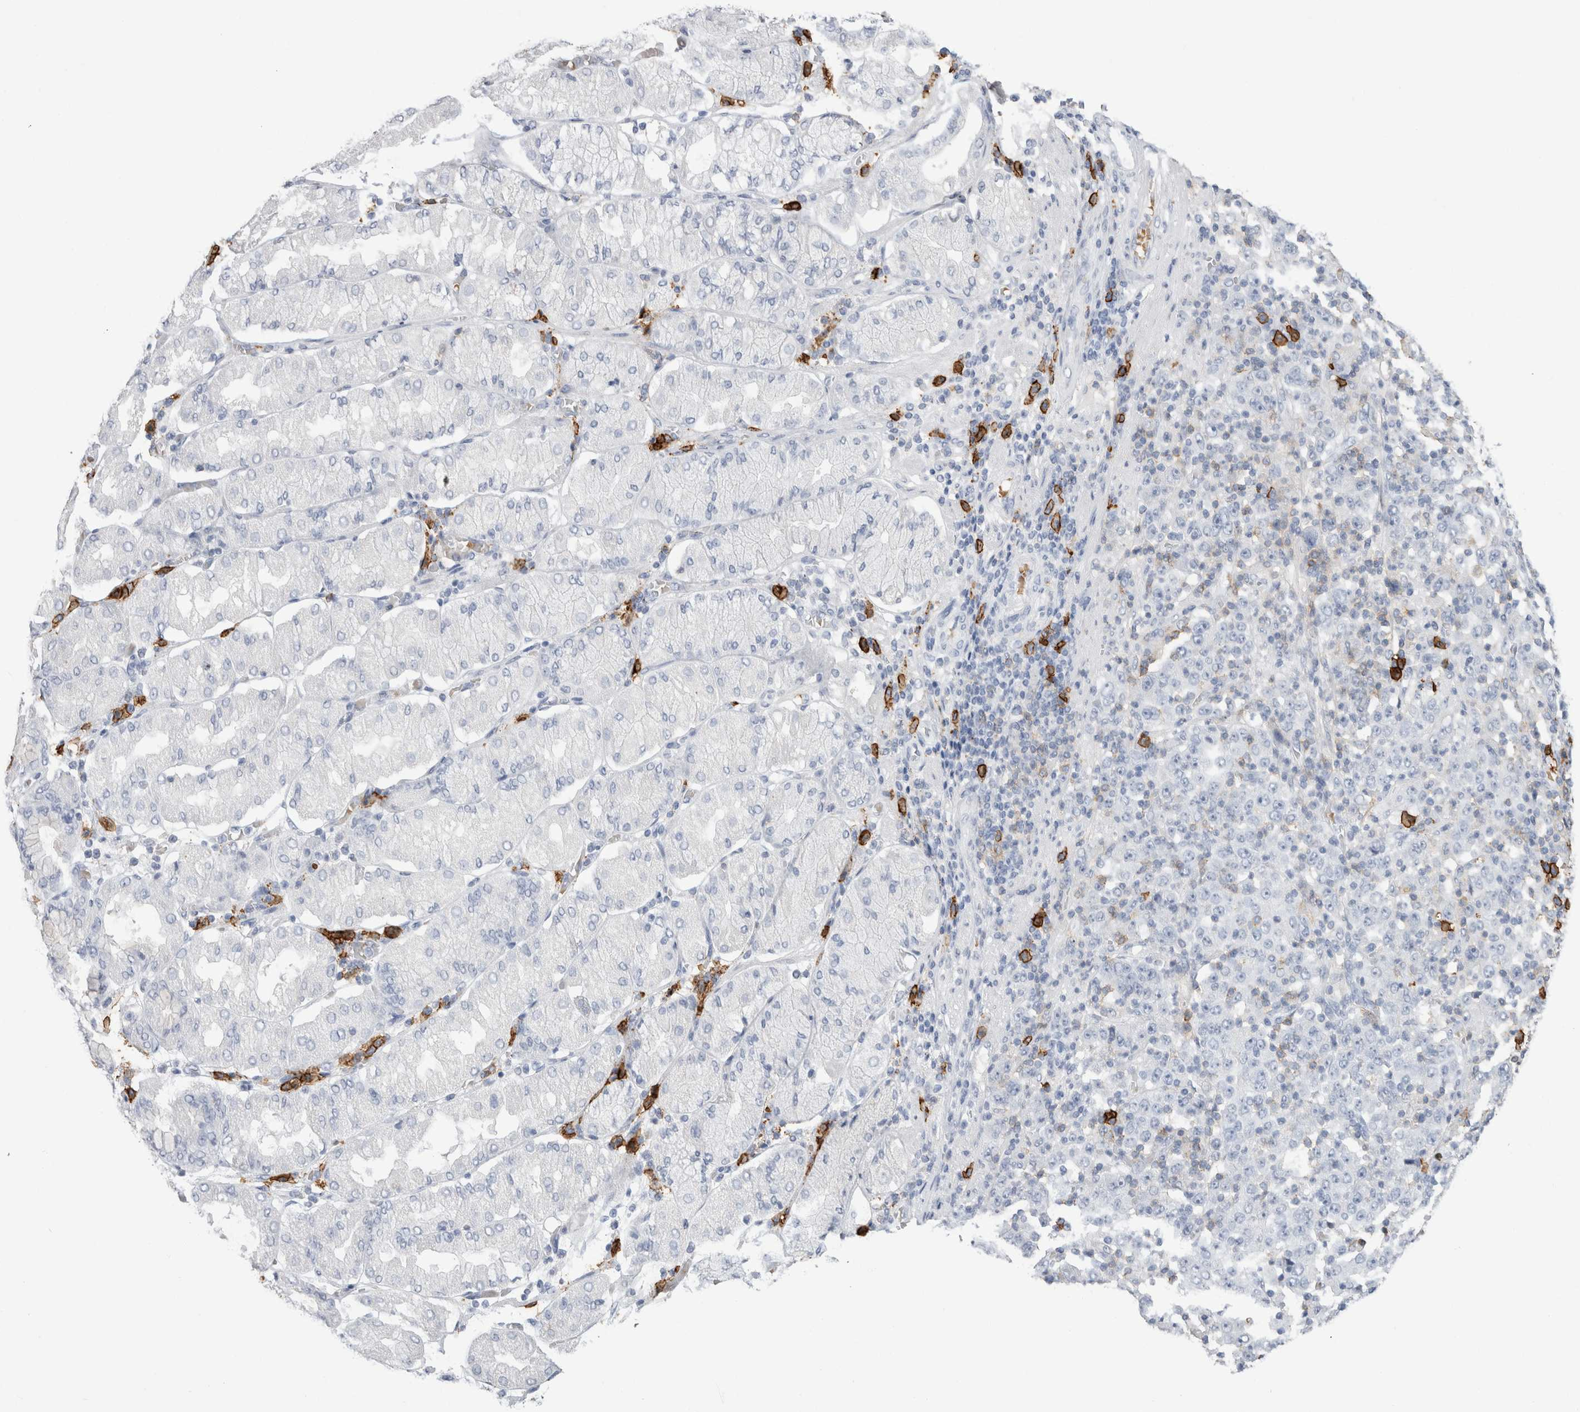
{"staining": {"intensity": "negative", "quantity": "none", "location": "none"}, "tissue": "stomach cancer", "cell_type": "Tumor cells", "image_type": "cancer", "snomed": [{"axis": "morphology", "description": "Normal tissue, NOS"}, {"axis": "morphology", "description": "Adenocarcinoma, NOS"}, {"axis": "topography", "description": "Stomach, upper"}, {"axis": "topography", "description": "Stomach"}], "caption": "DAB (3,3'-diaminobenzidine) immunohistochemical staining of adenocarcinoma (stomach) demonstrates no significant staining in tumor cells.", "gene": "CD38", "patient": {"sex": "male", "age": 59}}